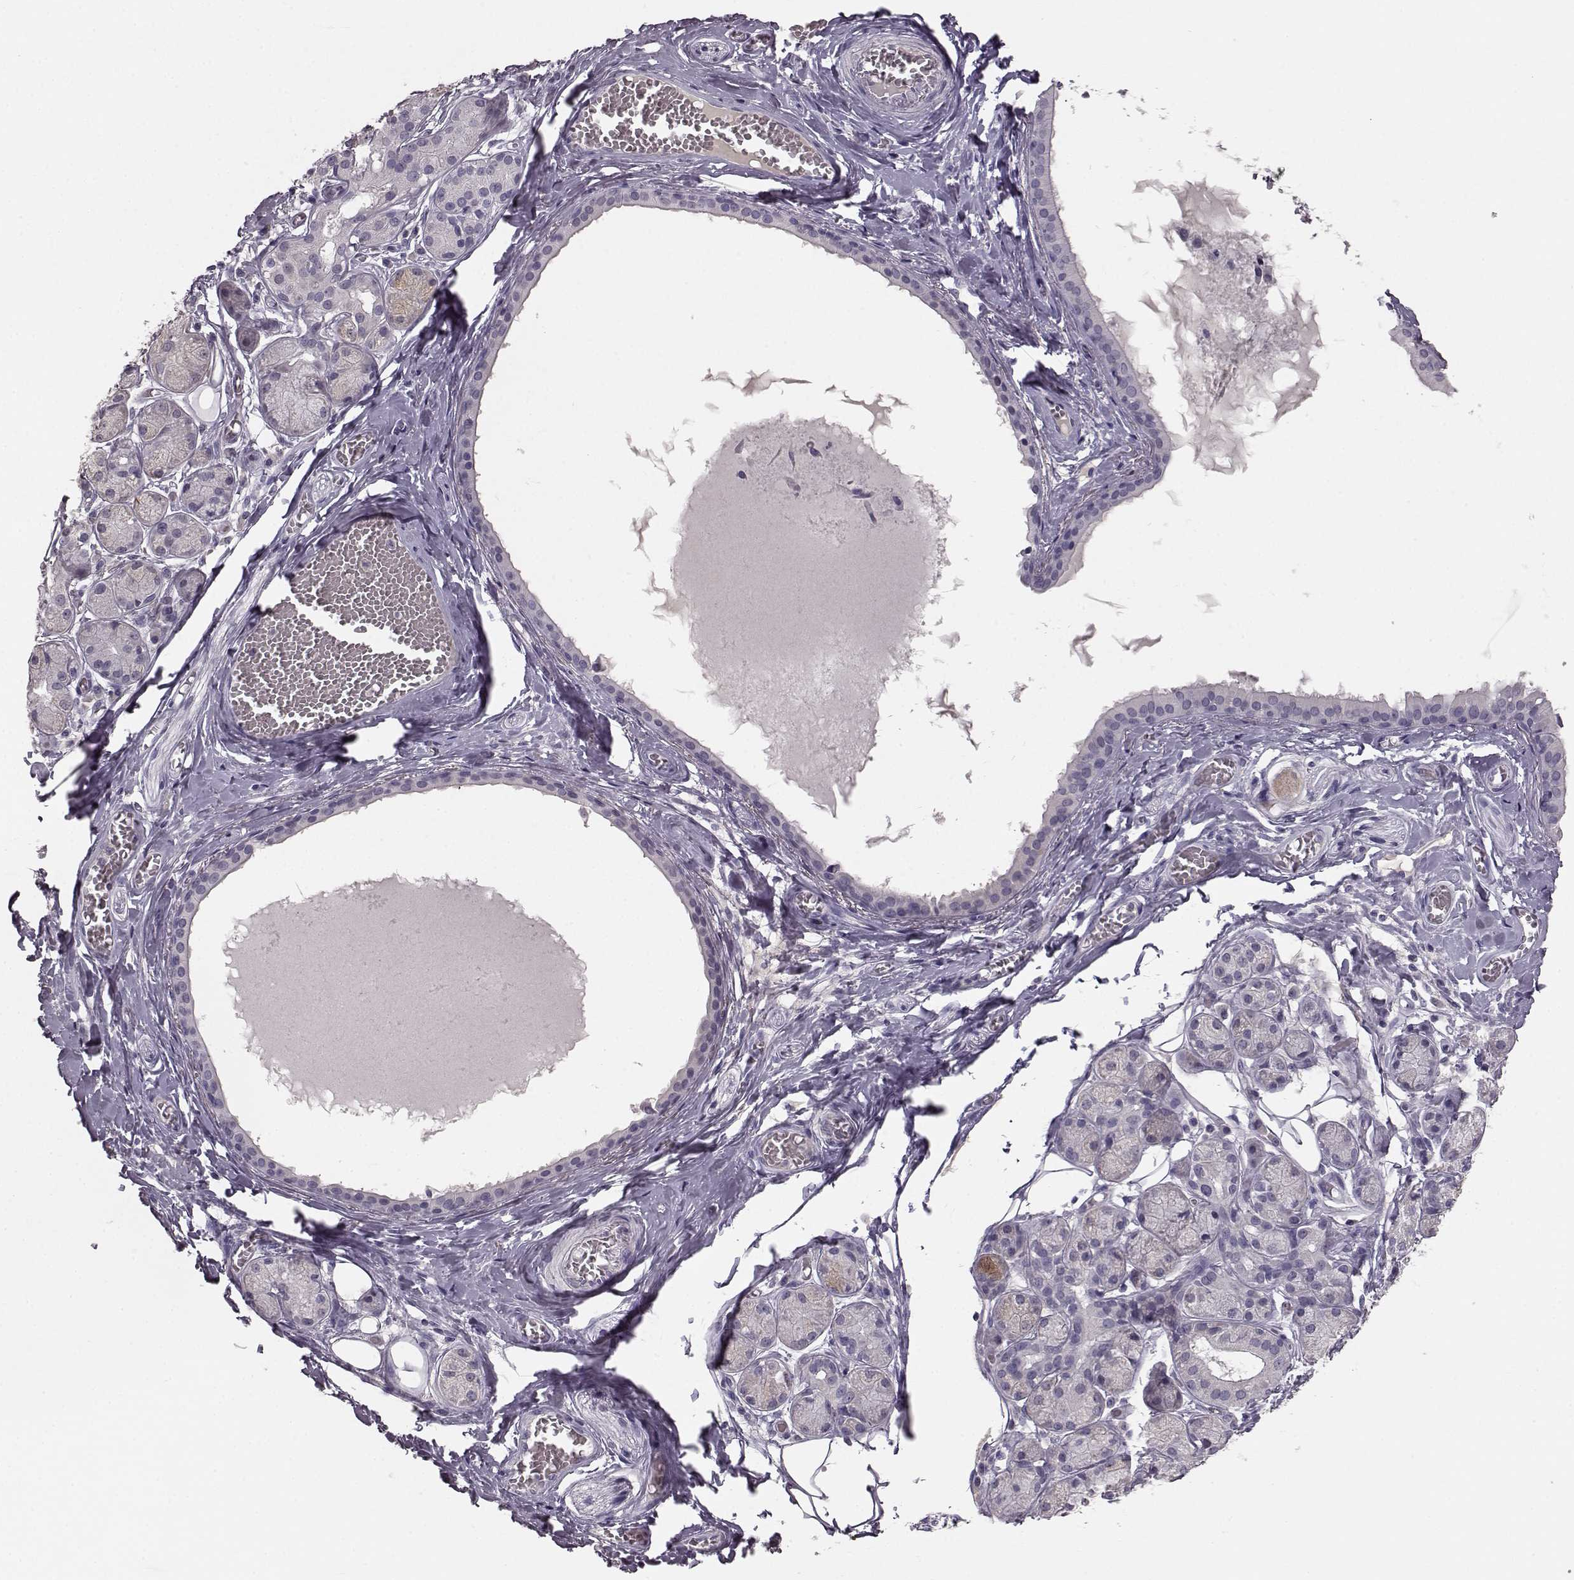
{"staining": {"intensity": "weak", "quantity": "25%-75%", "location": "cytoplasmic/membranous"}, "tissue": "salivary gland", "cell_type": "Glandular cells", "image_type": "normal", "snomed": [{"axis": "morphology", "description": "Normal tissue, NOS"}, {"axis": "topography", "description": "Salivary gland"}, {"axis": "topography", "description": "Peripheral nerve tissue"}], "caption": "Immunohistochemistry micrograph of normal salivary gland: salivary gland stained using immunohistochemistry displays low levels of weak protein expression localized specifically in the cytoplasmic/membranous of glandular cells, appearing as a cytoplasmic/membranous brown color.", "gene": "BFSP2", "patient": {"sex": "male", "age": 71}}